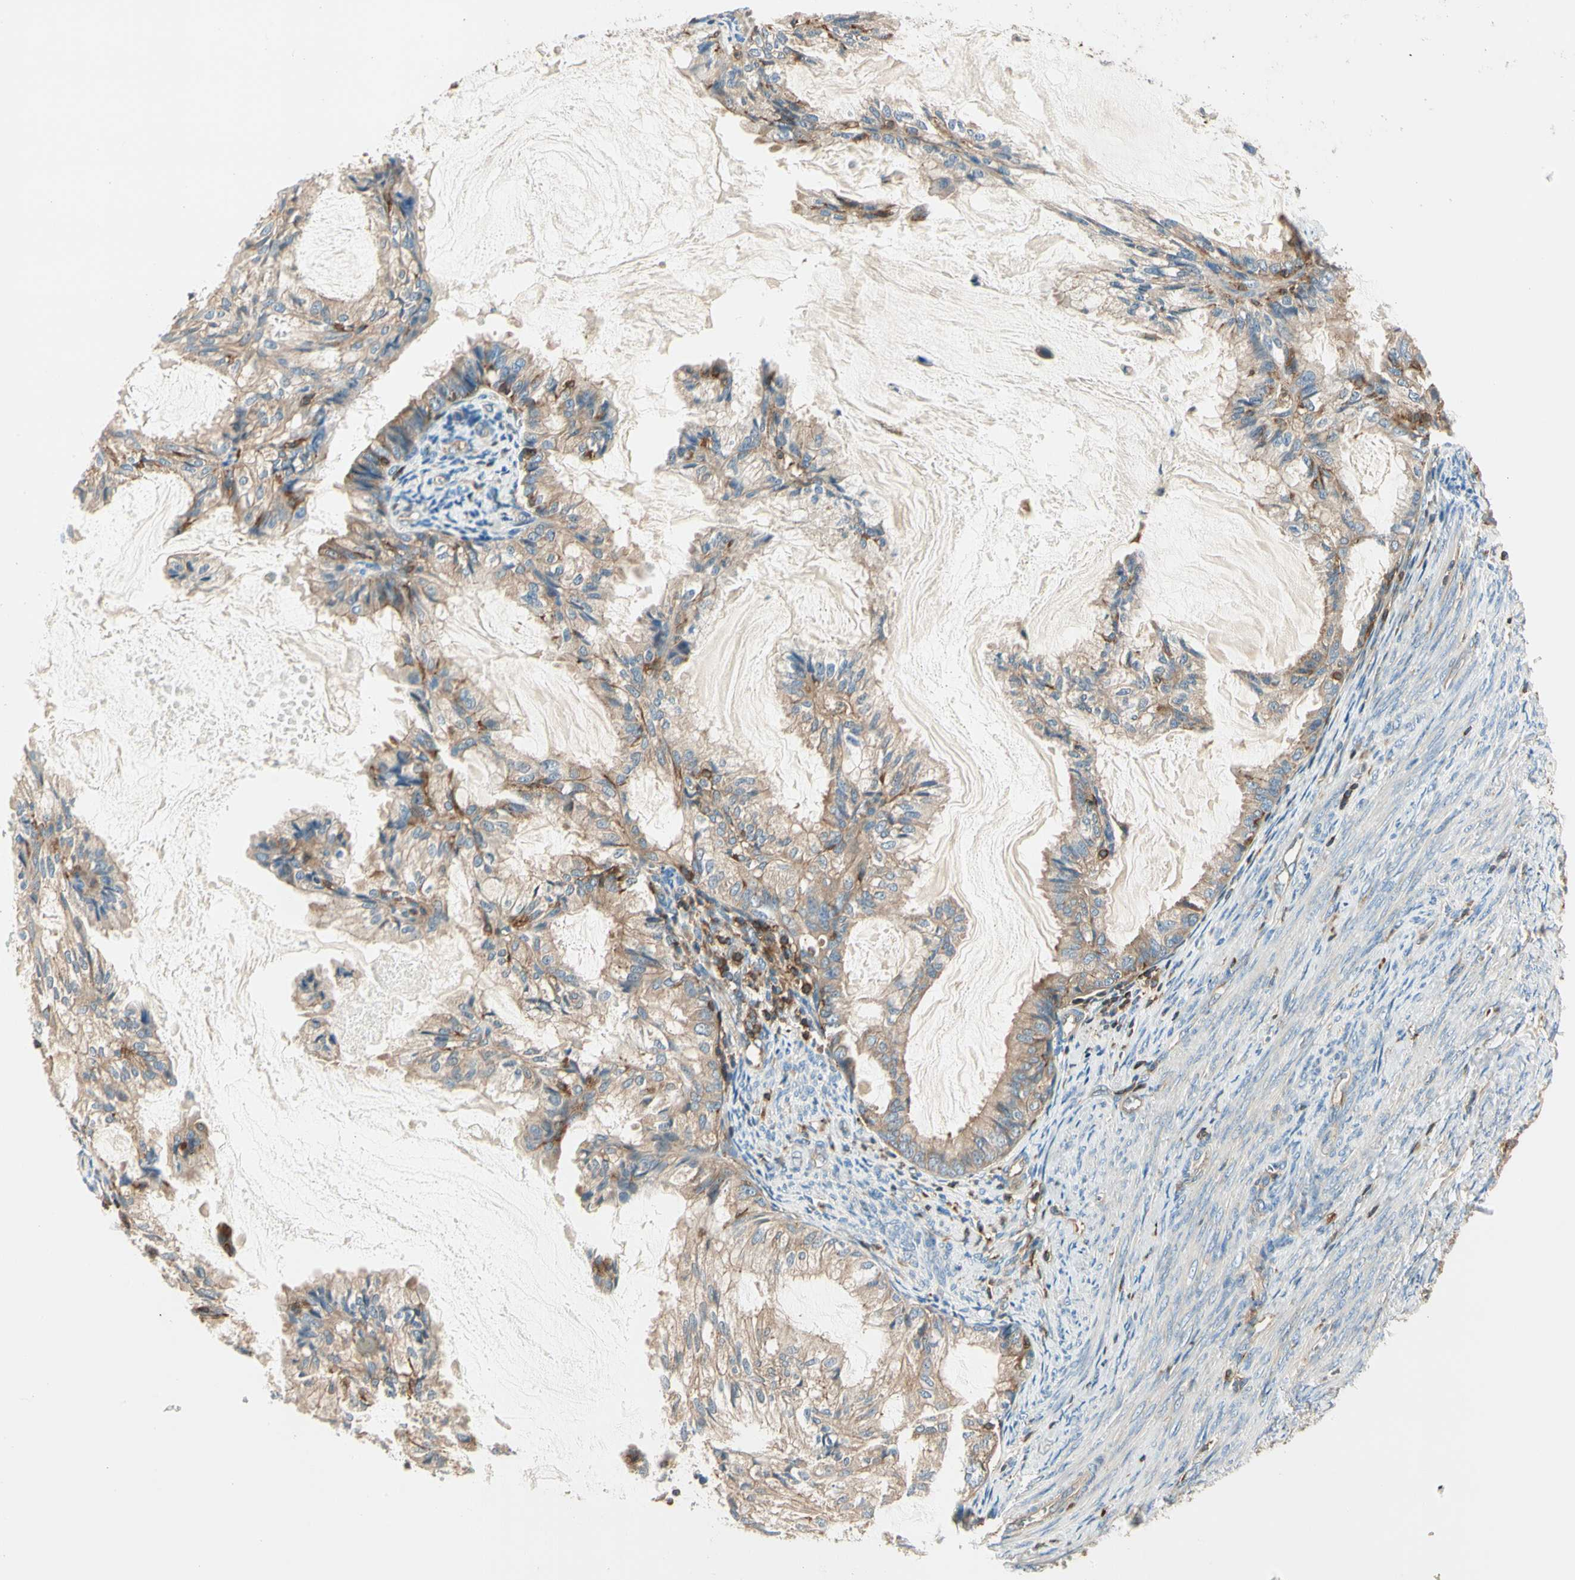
{"staining": {"intensity": "weak", "quantity": ">75%", "location": "cytoplasmic/membranous"}, "tissue": "cervical cancer", "cell_type": "Tumor cells", "image_type": "cancer", "snomed": [{"axis": "morphology", "description": "Normal tissue, NOS"}, {"axis": "morphology", "description": "Adenocarcinoma, NOS"}, {"axis": "topography", "description": "Cervix"}, {"axis": "topography", "description": "Endometrium"}], "caption": "A photomicrograph of human cervical cancer (adenocarcinoma) stained for a protein exhibits weak cytoplasmic/membranous brown staining in tumor cells.", "gene": "CAPZA2", "patient": {"sex": "female", "age": 86}}